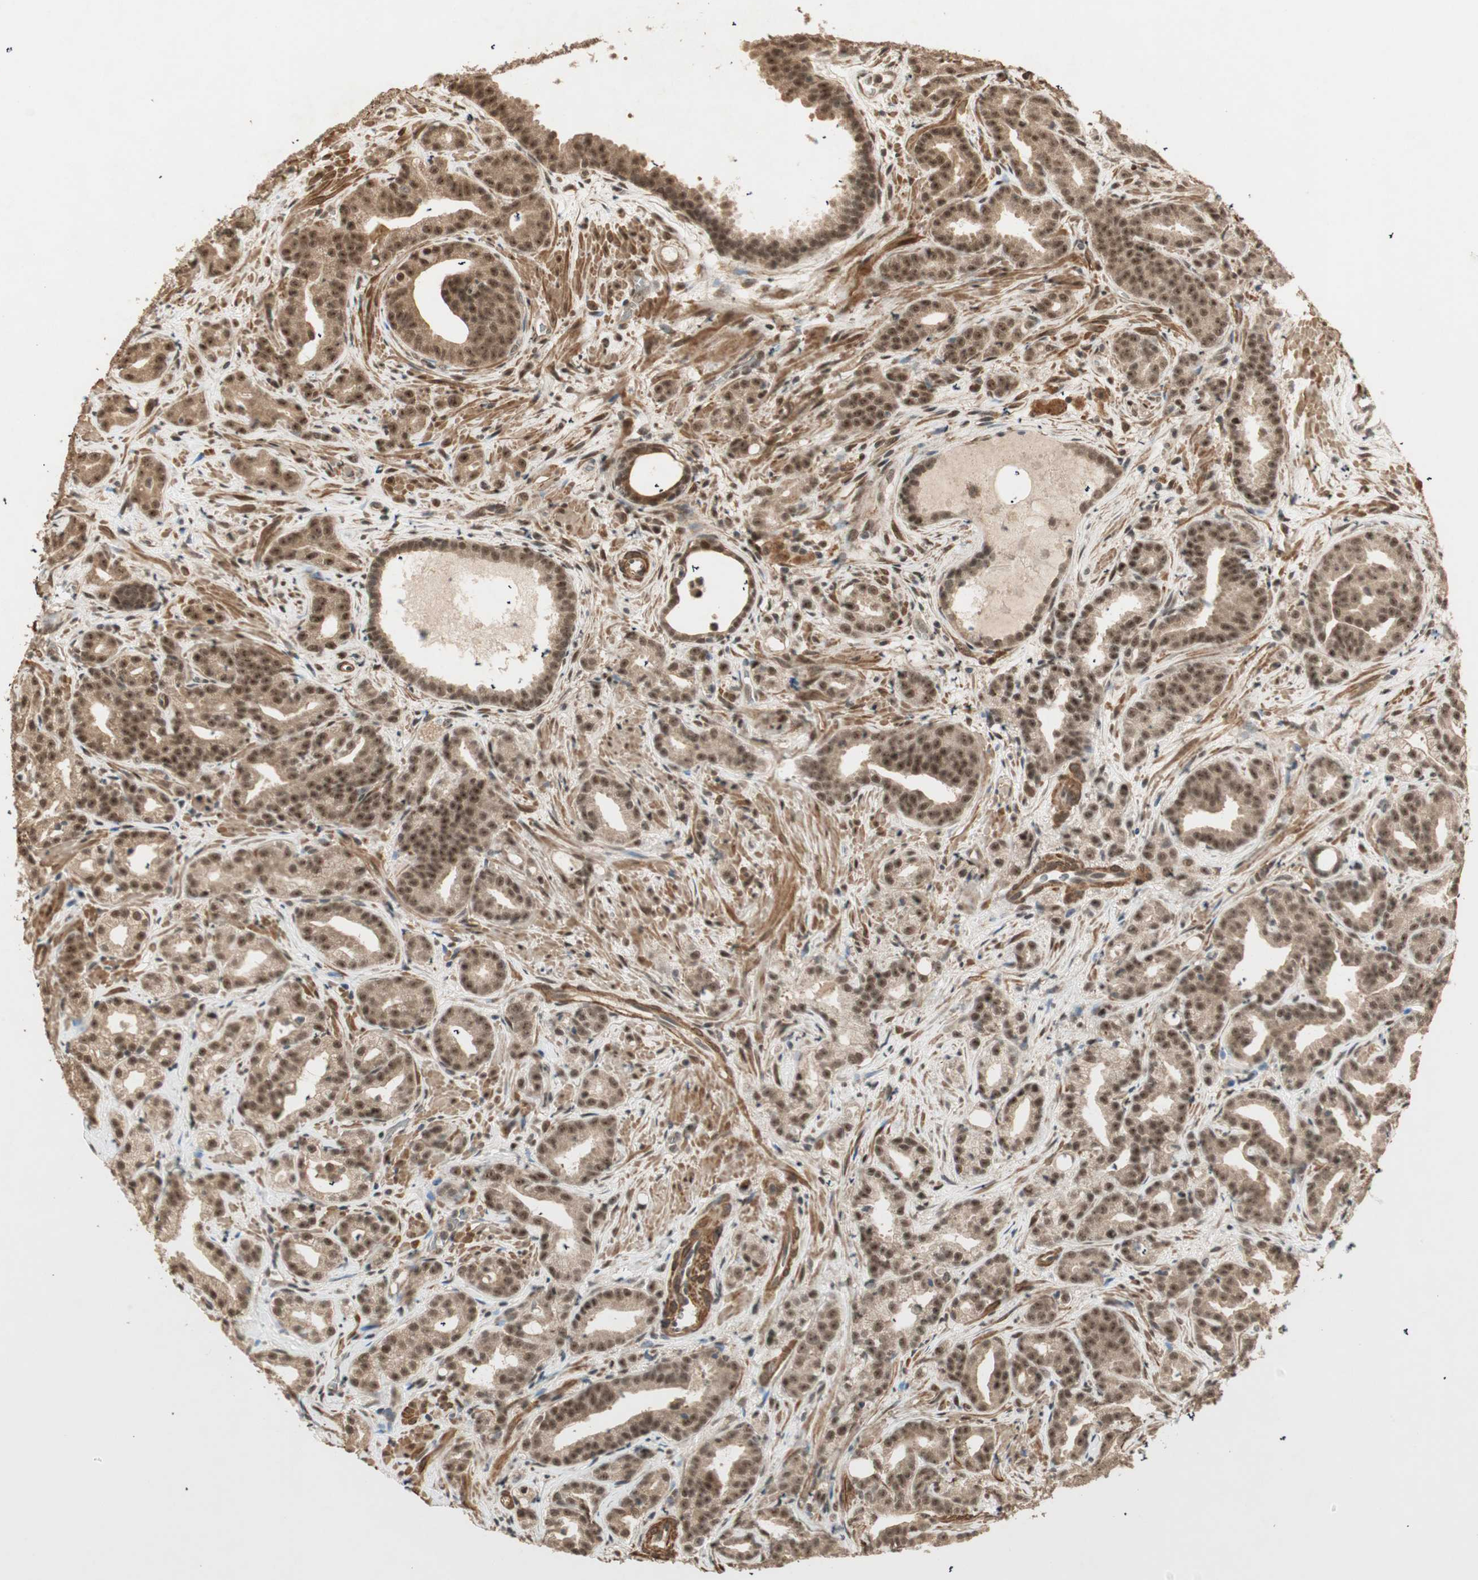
{"staining": {"intensity": "moderate", "quantity": ">75%", "location": "cytoplasmic/membranous,nuclear"}, "tissue": "prostate cancer", "cell_type": "Tumor cells", "image_type": "cancer", "snomed": [{"axis": "morphology", "description": "Adenocarcinoma, Low grade"}, {"axis": "topography", "description": "Prostate"}], "caption": "A brown stain labels moderate cytoplasmic/membranous and nuclear positivity of a protein in prostate cancer tumor cells. (DAB (3,3'-diaminobenzidine) = brown stain, brightfield microscopy at high magnification).", "gene": "ZSCAN31", "patient": {"sex": "male", "age": 63}}